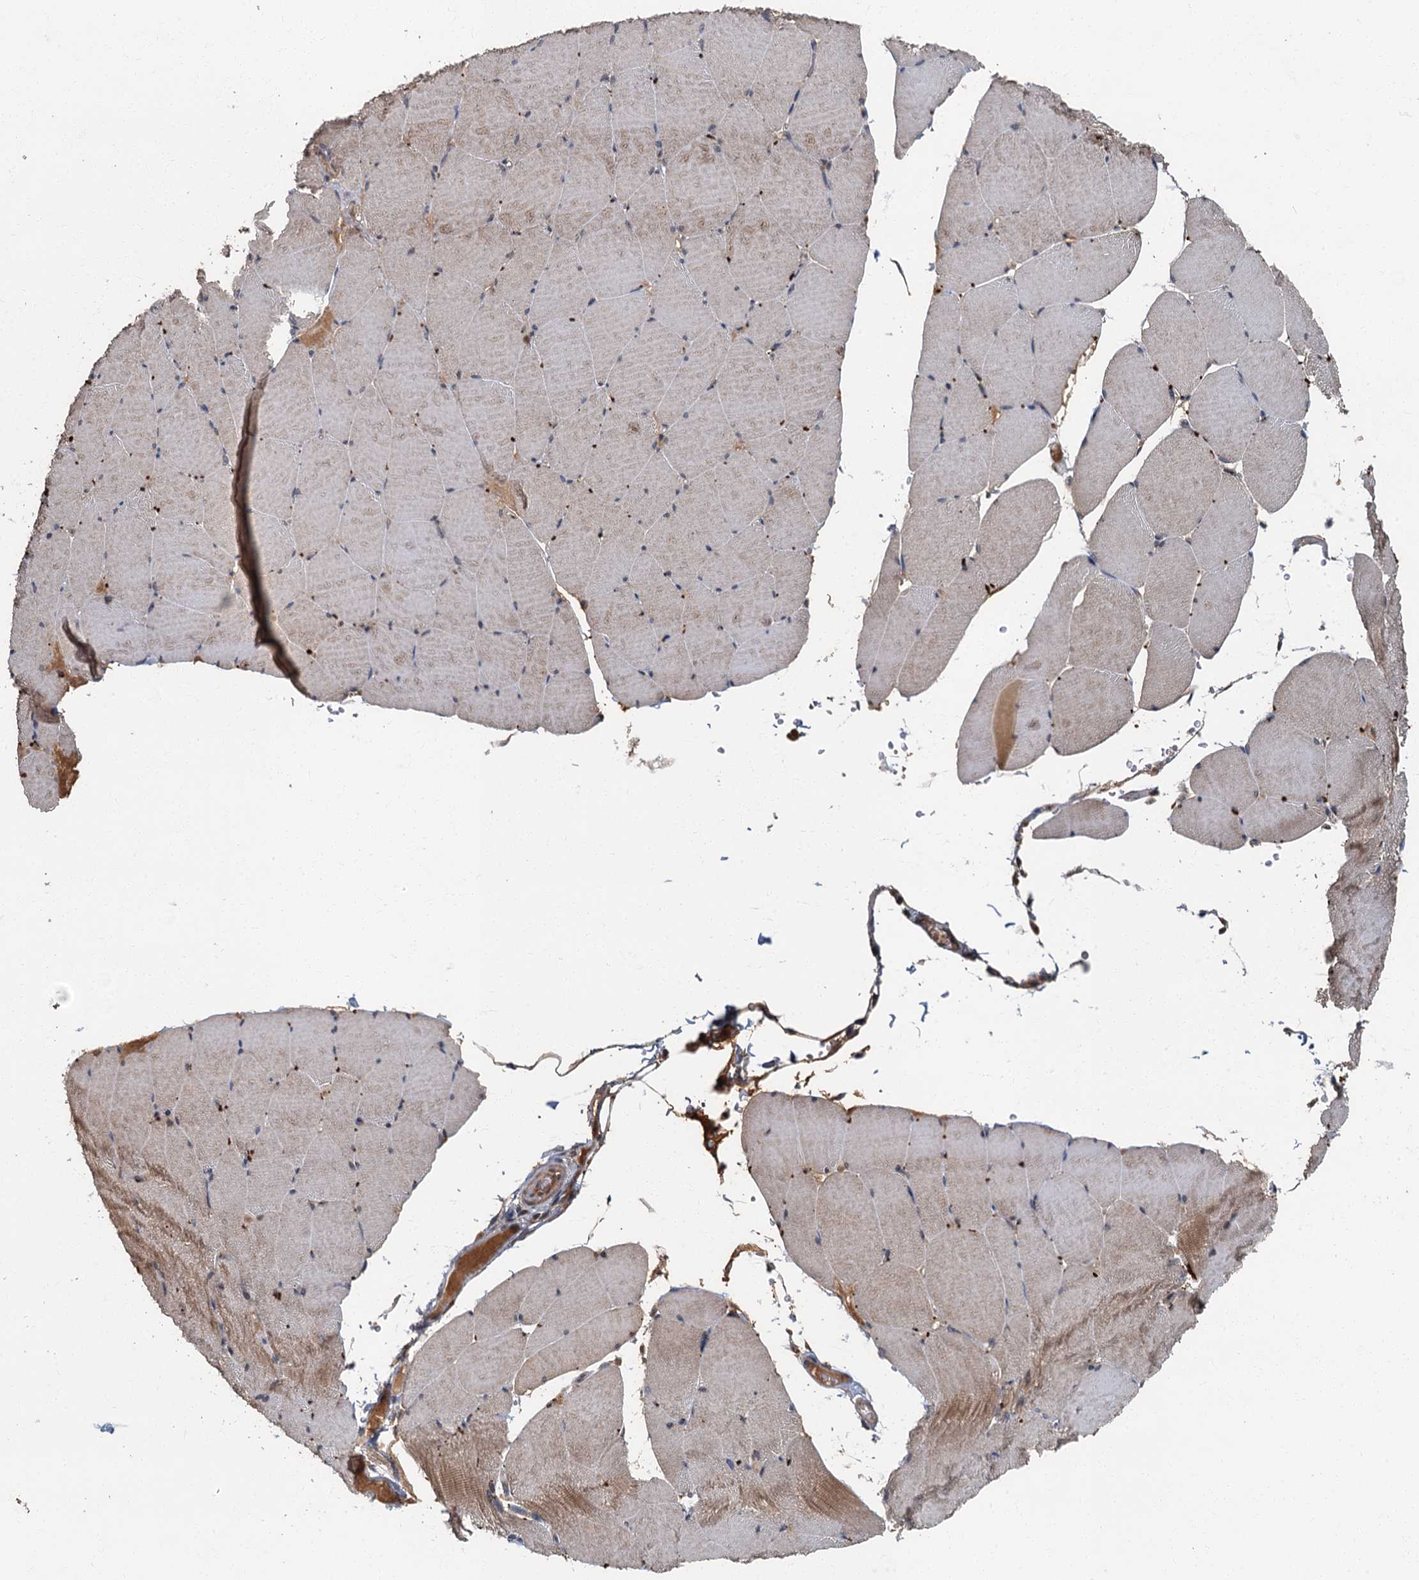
{"staining": {"intensity": "moderate", "quantity": "25%-75%", "location": "cytoplasmic/membranous"}, "tissue": "skeletal muscle", "cell_type": "Myocytes", "image_type": "normal", "snomed": [{"axis": "morphology", "description": "Normal tissue, NOS"}, {"axis": "topography", "description": "Skeletal muscle"}, {"axis": "topography", "description": "Head-Neck"}], "caption": "Immunohistochemical staining of benign skeletal muscle exhibits moderate cytoplasmic/membranous protein positivity in approximately 25%-75% of myocytes. The staining was performed using DAB (3,3'-diaminobenzidine), with brown indicating positive protein expression. Nuclei are stained blue with hematoxylin.", "gene": "WDCP", "patient": {"sex": "male", "age": 66}}